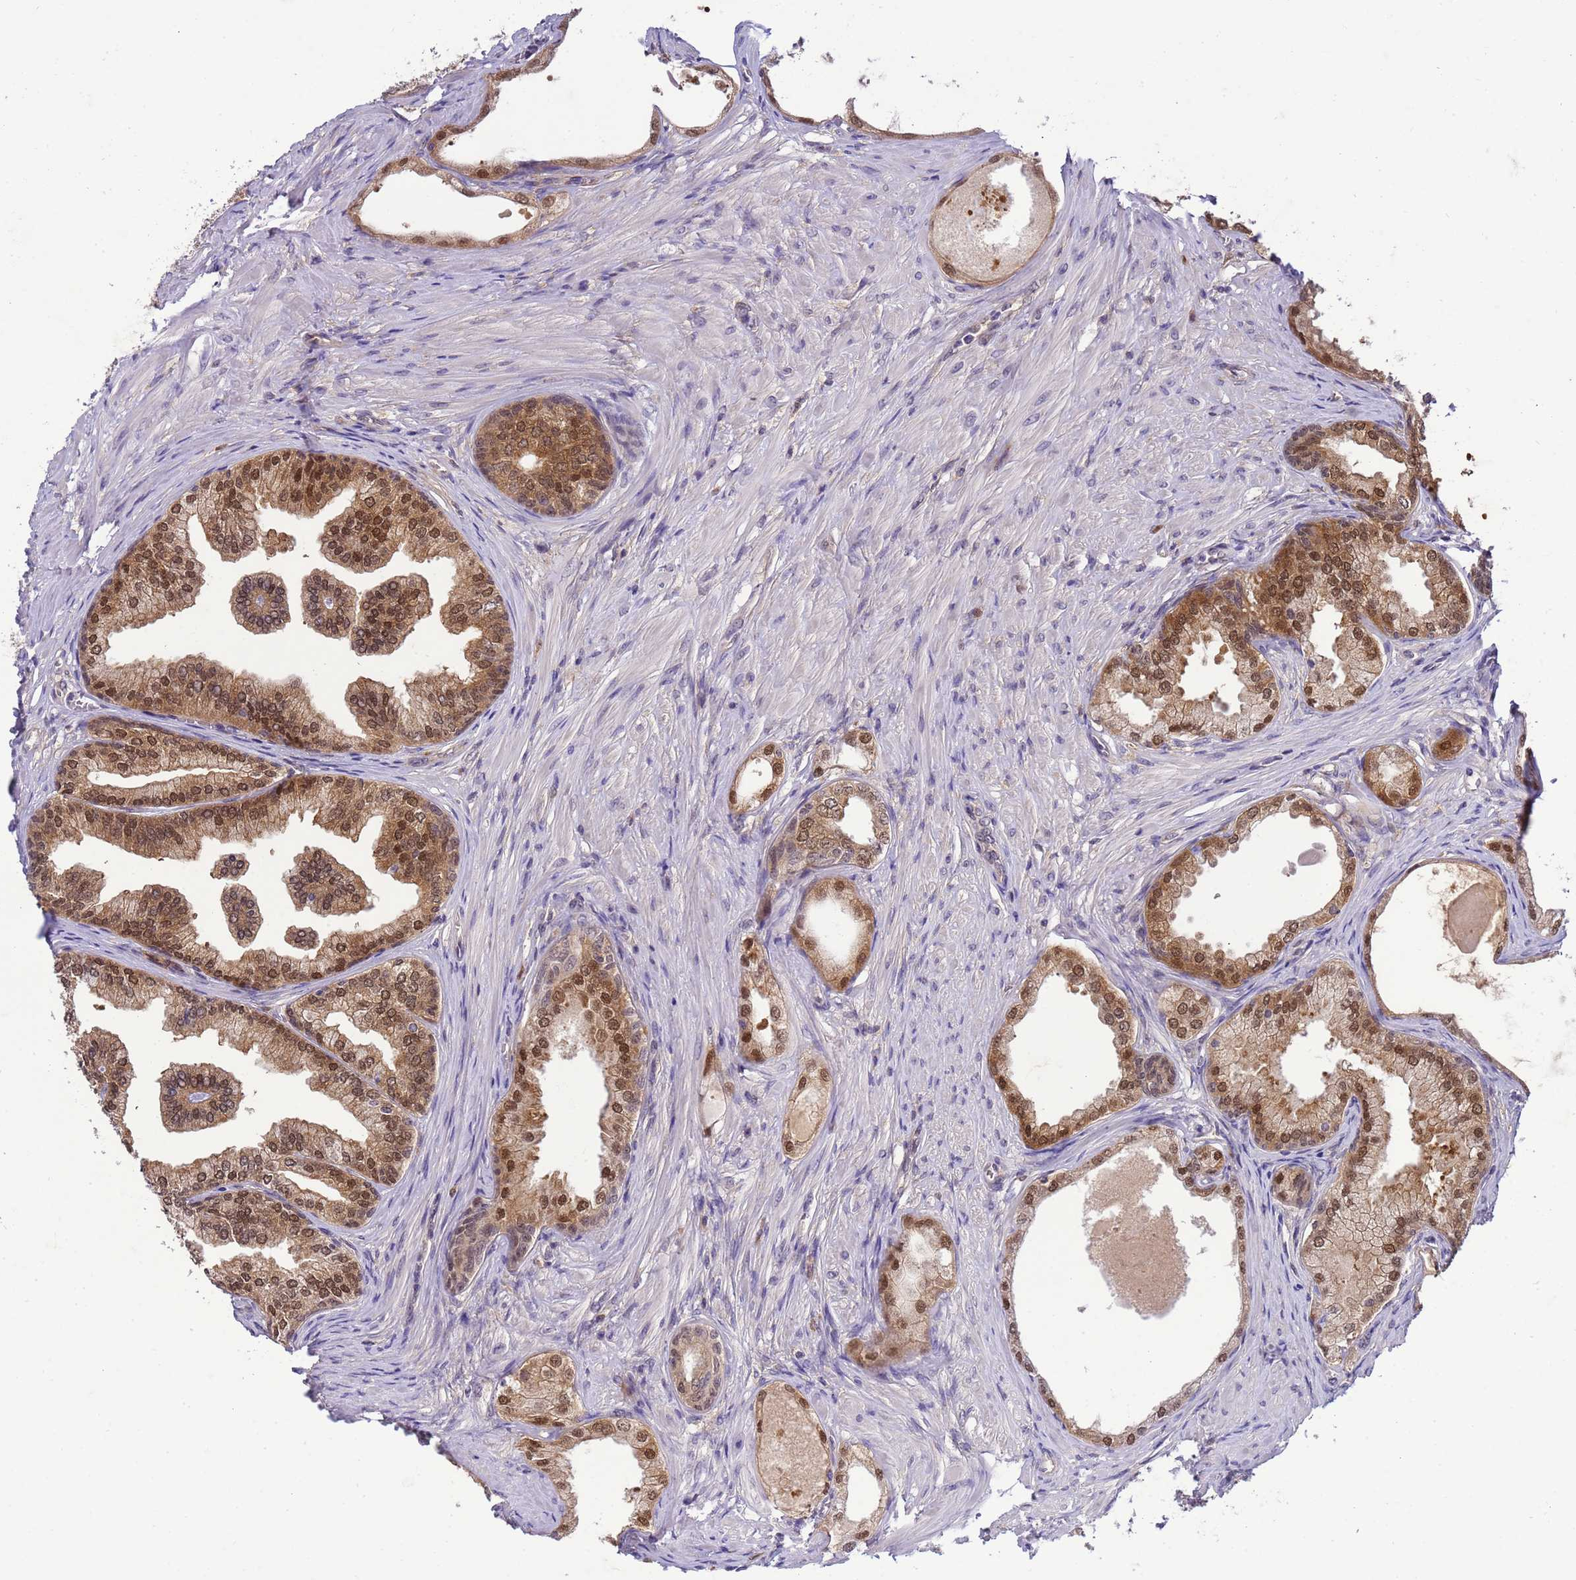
{"staining": {"intensity": "moderate", "quantity": ">75%", "location": "cytoplasmic/membranous,nuclear"}, "tissue": "prostate cancer", "cell_type": "Tumor cells", "image_type": "cancer", "snomed": [{"axis": "morphology", "description": "Adenocarcinoma, High grade"}, {"axis": "topography", "description": "Prostate"}], "caption": "A histopathology image of prostate cancer (adenocarcinoma (high-grade)) stained for a protein displays moderate cytoplasmic/membranous and nuclear brown staining in tumor cells.", "gene": "DDI2", "patient": {"sex": "male", "age": 59}}